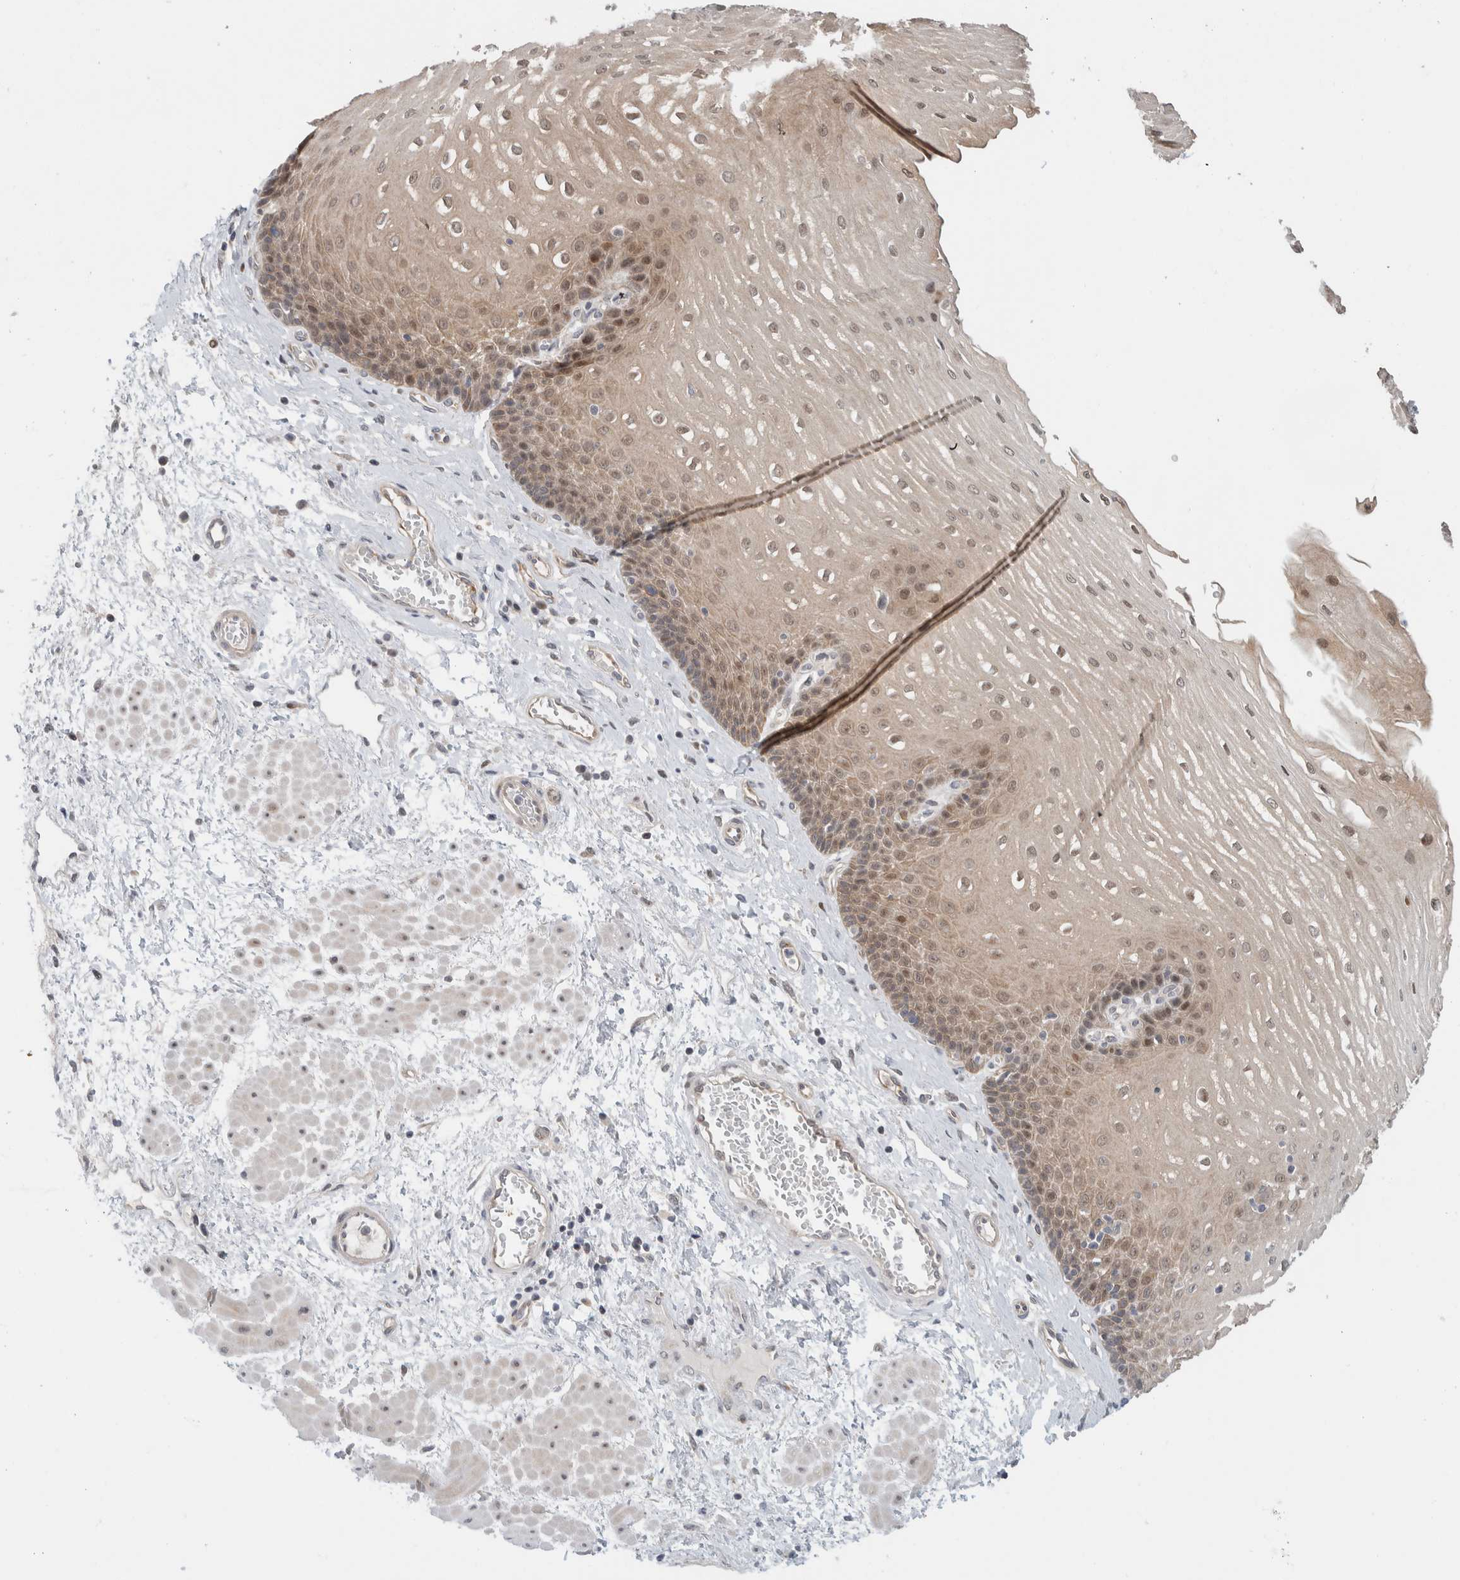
{"staining": {"intensity": "moderate", "quantity": ">75%", "location": "cytoplasmic/membranous,nuclear"}, "tissue": "esophagus", "cell_type": "Squamous epithelial cells", "image_type": "normal", "snomed": [{"axis": "morphology", "description": "Normal tissue, NOS"}, {"axis": "topography", "description": "Esophagus"}], "caption": "Protein staining exhibits moderate cytoplasmic/membranous,nuclear expression in approximately >75% of squamous epithelial cells in normal esophagus. (IHC, brightfield microscopy, high magnification).", "gene": "NCR3LG1", "patient": {"sex": "male", "age": 48}}